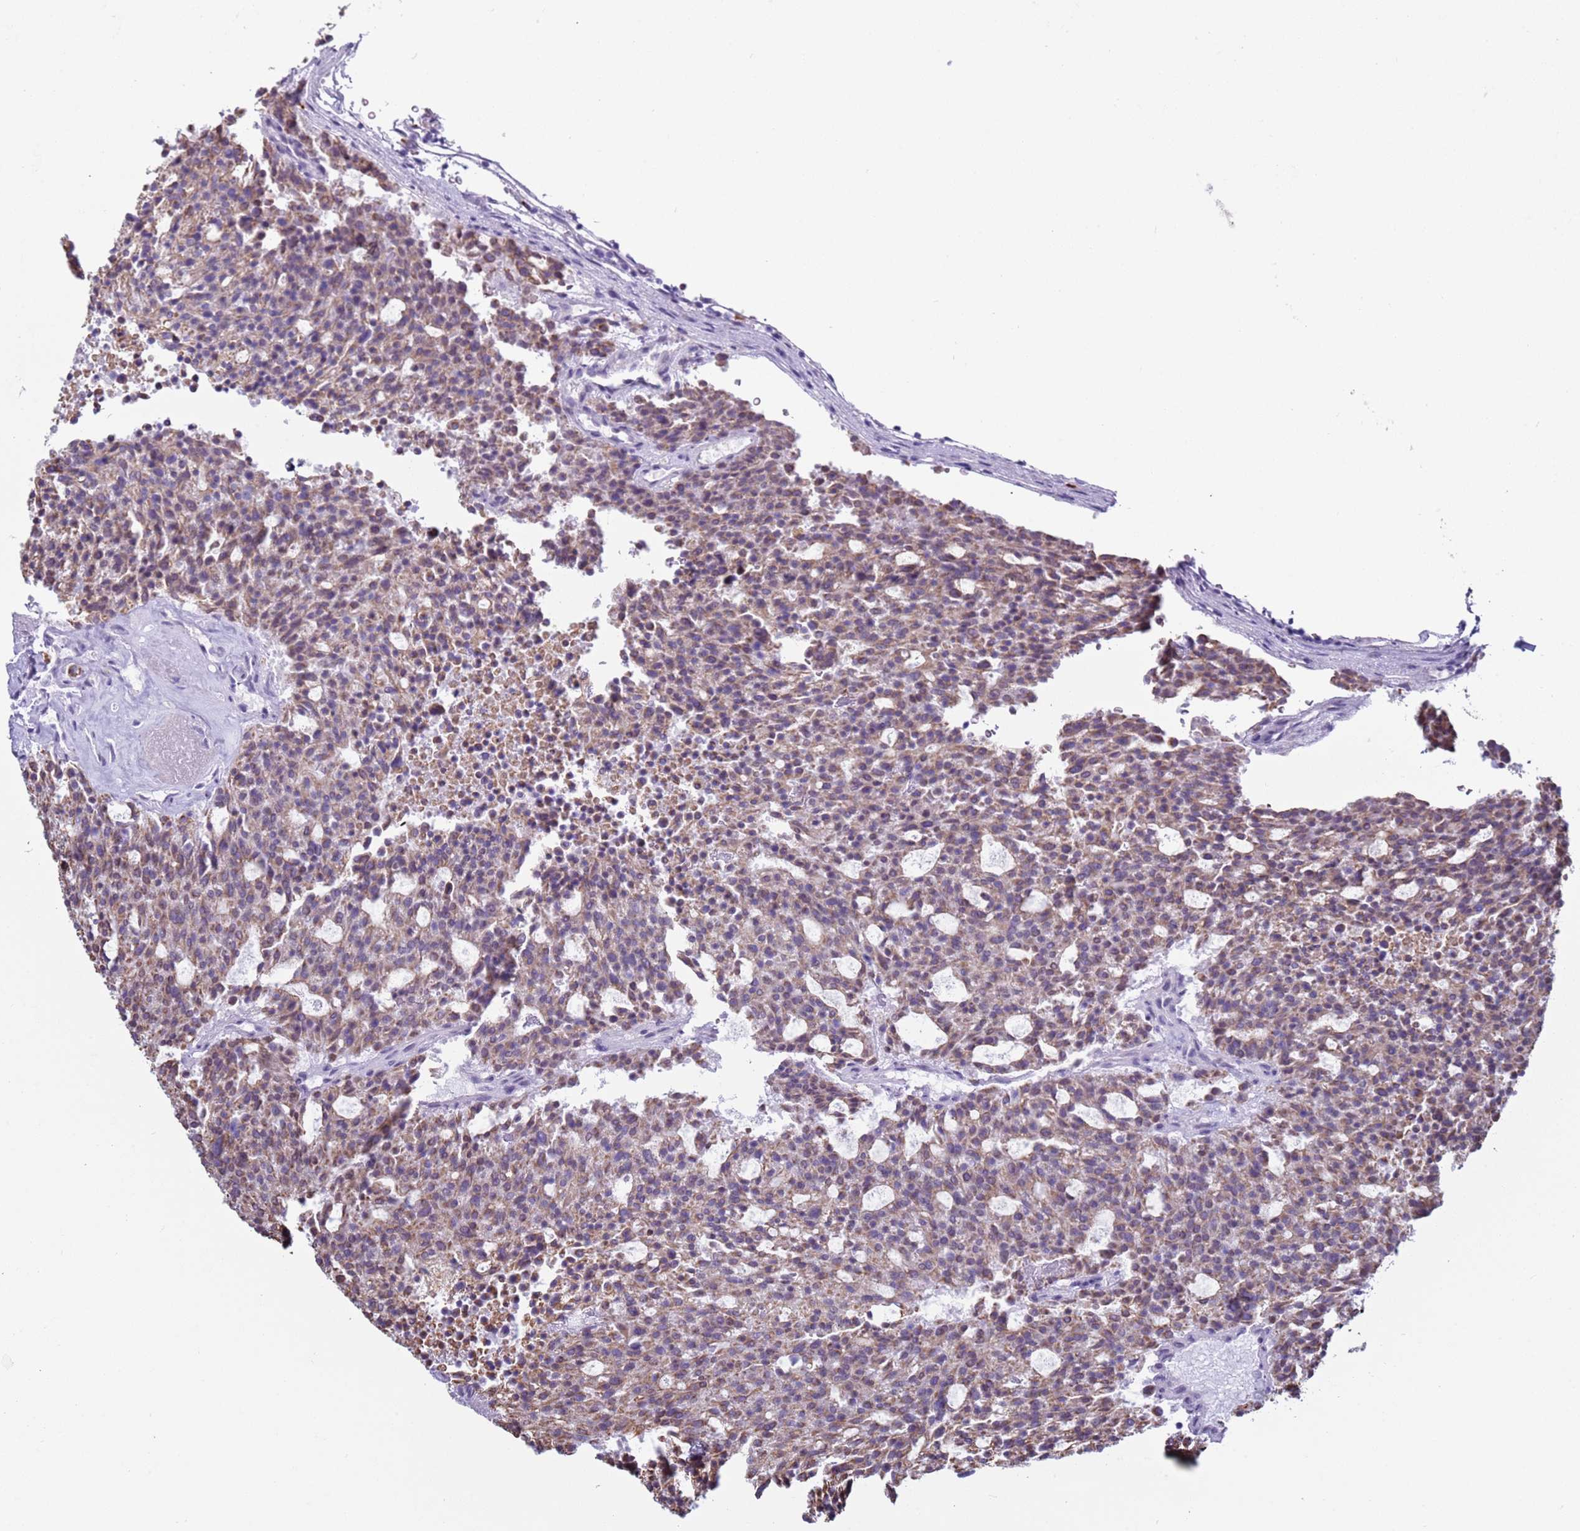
{"staining": {"intensity": "weak", "quantity": ">75%", "location": "cytoplasmic/membranous"}, "tissue": "carcinoid", "cell_type": "Tumor cells", "image_type": "cancer", "snomed": [{"axis": "morphology", "description": "Carcinoid, malignant, NOS"}, {"axis": "topography", "description": "Pancreas"}], "caption": "The micrograph demonstrates staining of carcinoid, revealing weak cytoplasmic/membranous protein expression (brown color) within tumor cells. The staining is performed using DAB brown chromogen to label protein expression. The nuclei are counter-stained blue using hematoxylin.", "gene": "NPAP1", "patient": {"sex": "female", "age": 54}}